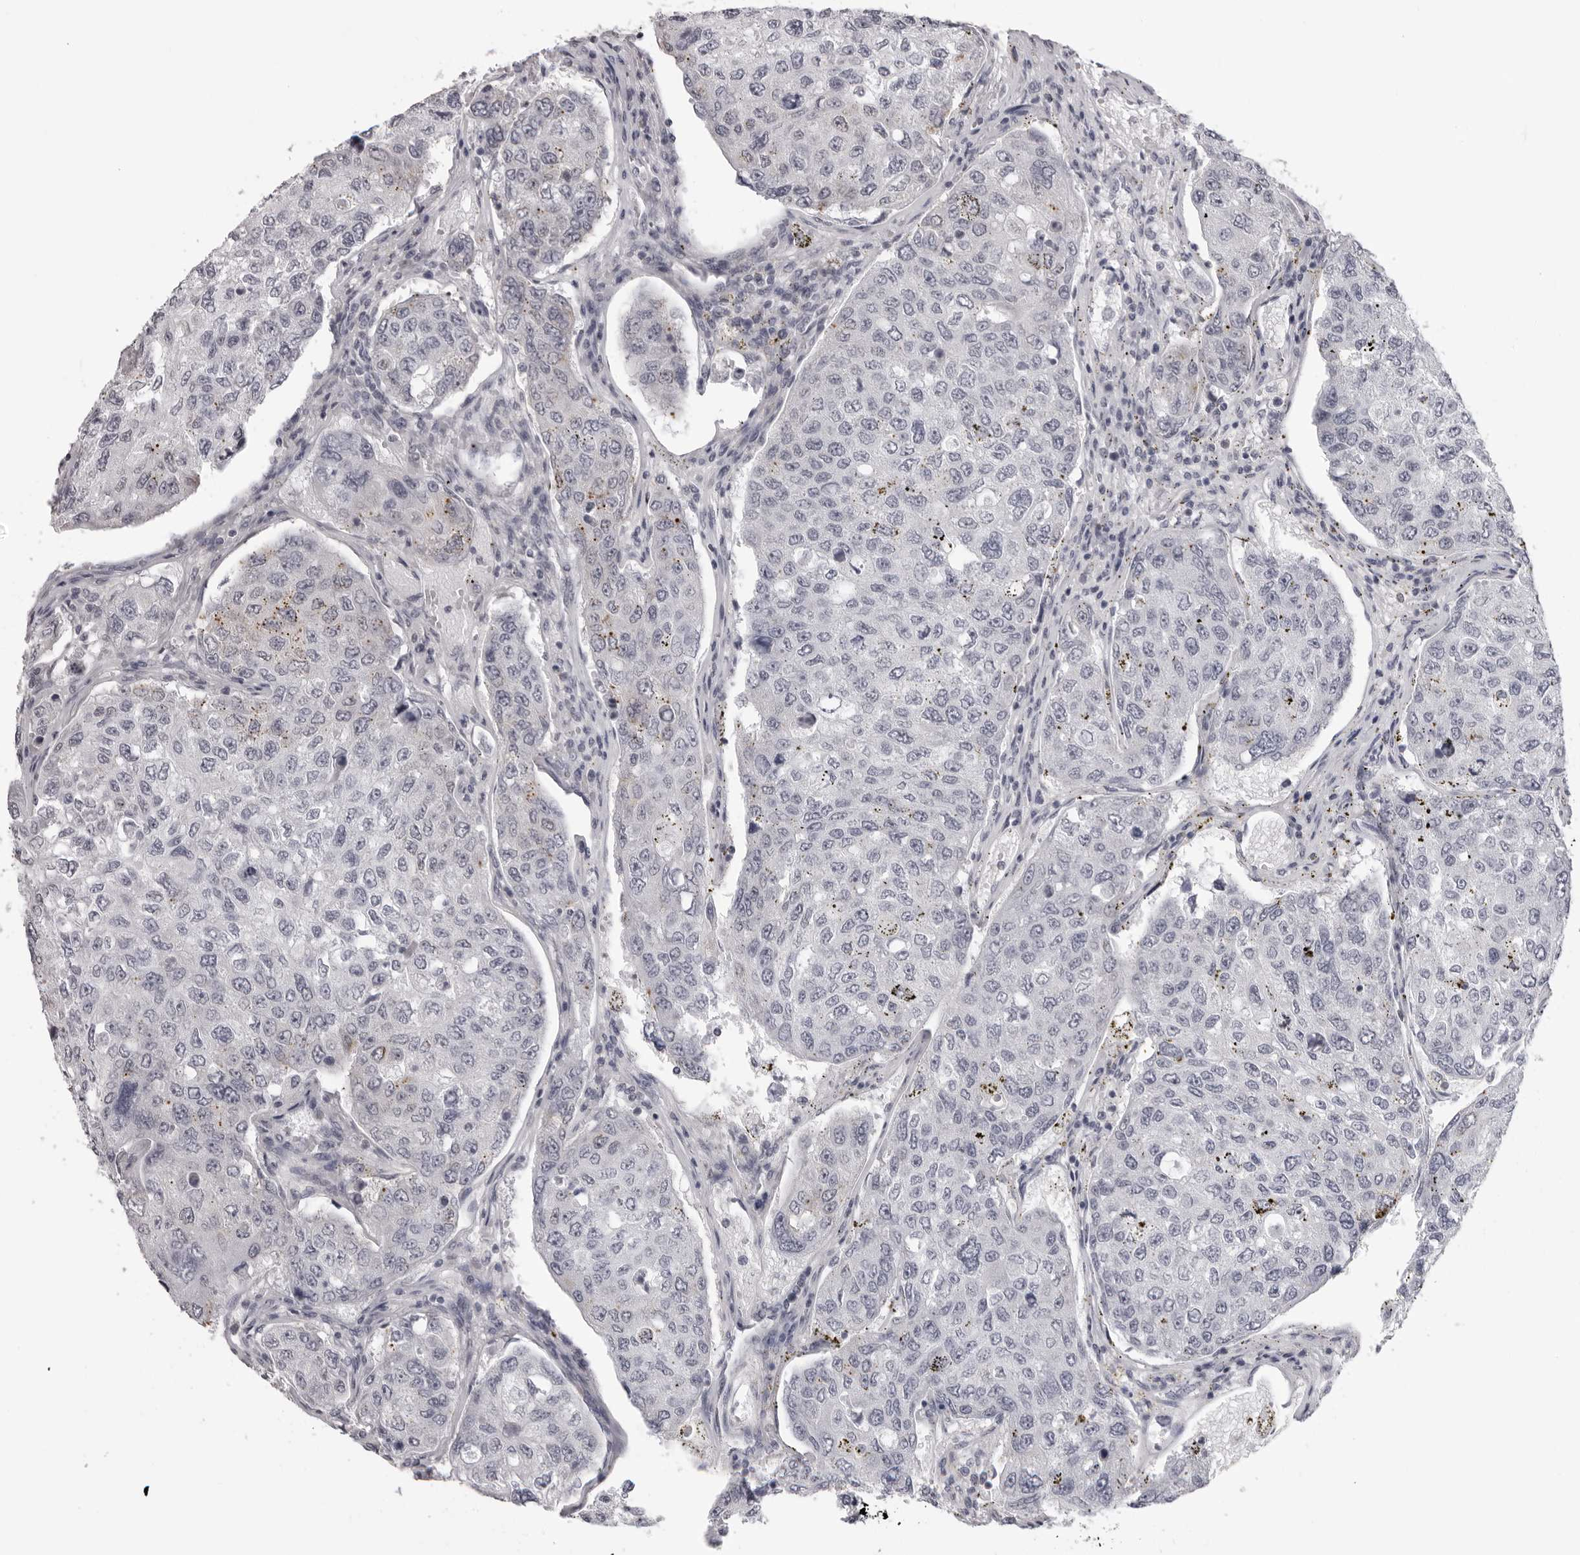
{"staining": {"intensity": "negative", "quantity": "none", "location": "none"}, "tissue": "urothelial cancer", "cell_type": "Tumor cells", "image_type": "cancer", "snomed": [{"axis": "morphology", "description": "Urothelial carcinoma, High grade"}, {"axis": "topography", "description": "Lymph node"}, {"axis": "topography", "description": "Urinary bladder"}], "caption": "DAB immunohistochemical staining of urothelial carcinoma (high-grade) displays no significant positivity in tumor cells.", "gene": "DNALI1", "patient": {"sex": "male", "age": 51}}